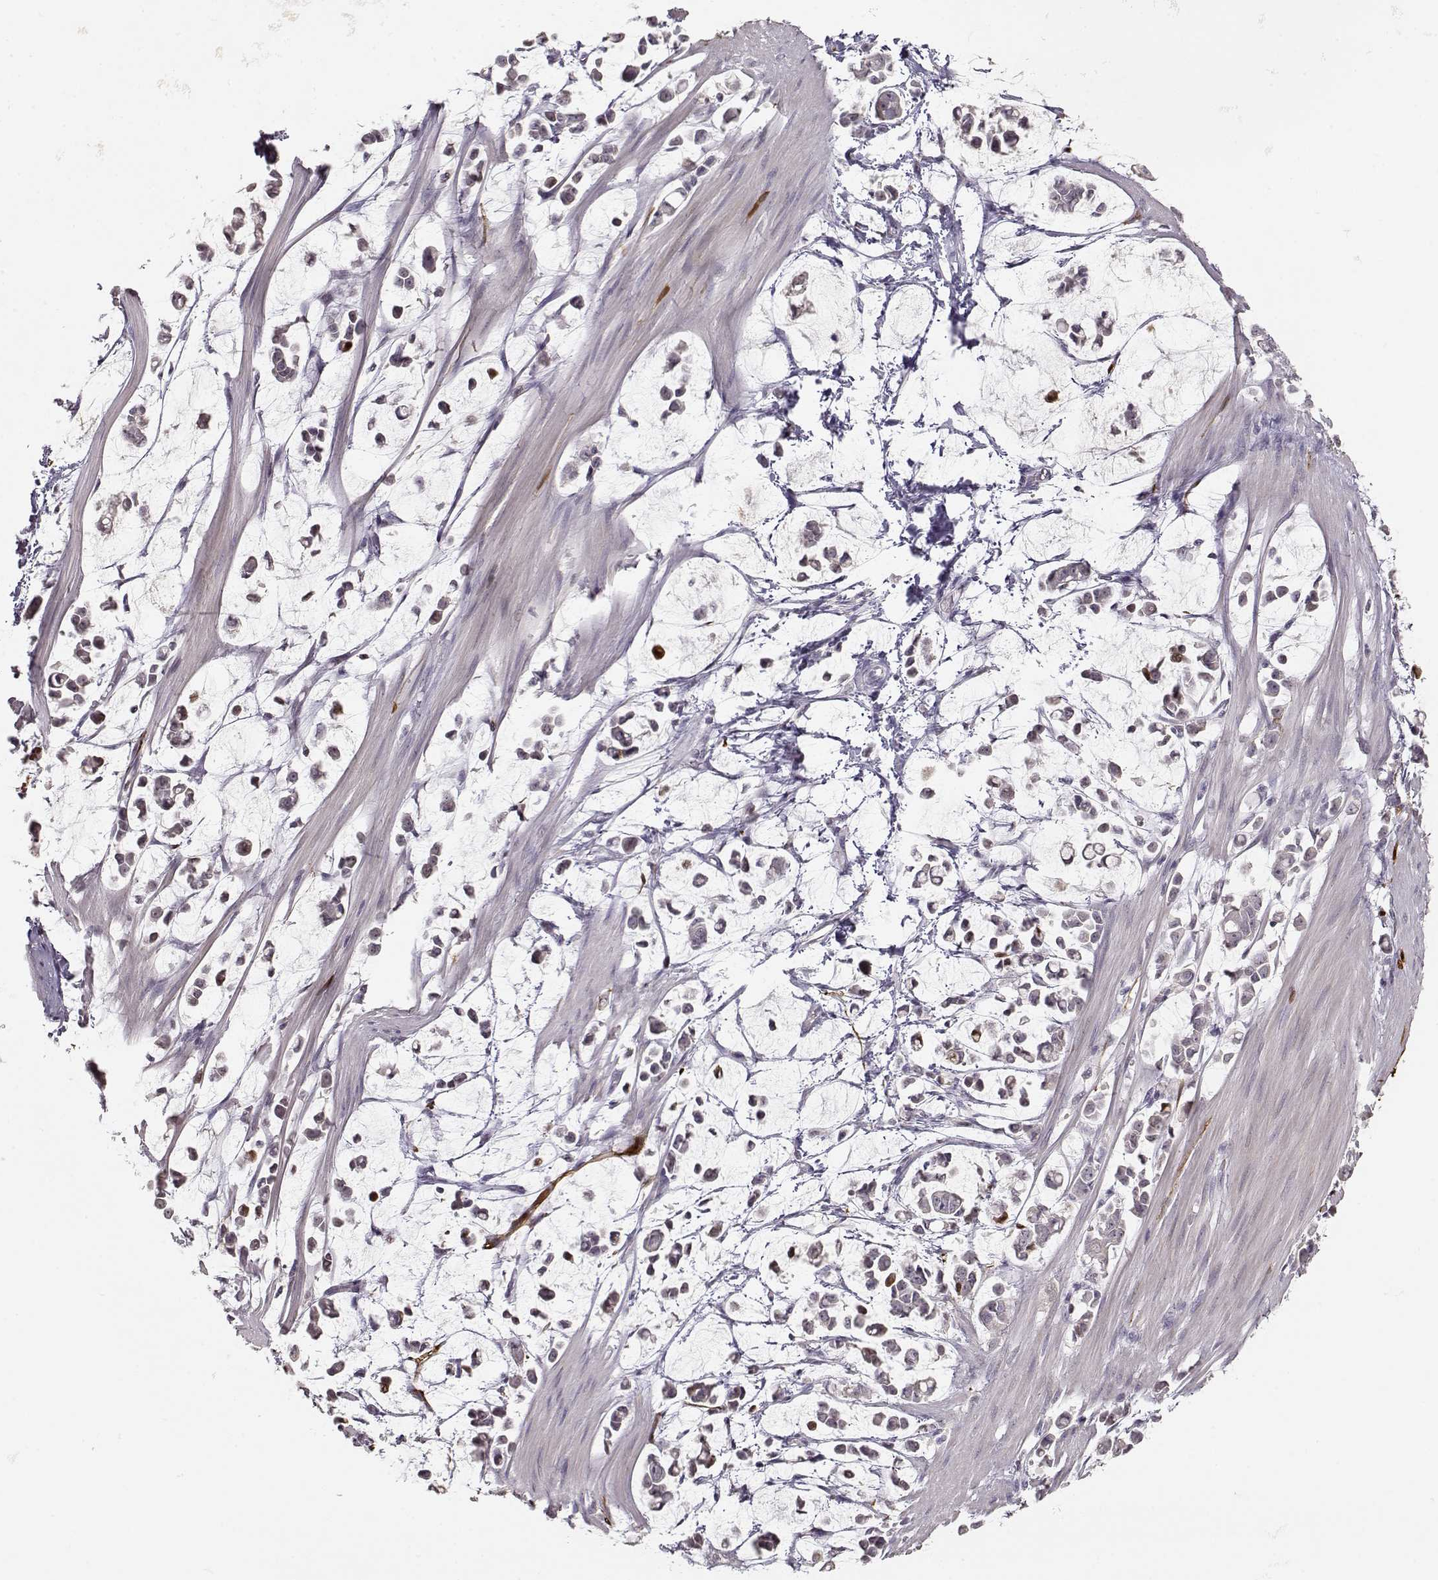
{"staining": {"intensity": "negative", "quantity": "none", "location": "none"}, "tissue": "stomach cancer", "cell_type": "Tumor cells", "image_type": "cancer", "snomed": [{"axis": "morphology", "description": "Adenocarcinoma, NOS"}, {"axis": "topography", "description": "Stomach"}], "caption": "There is no significant expression in tumor cells of stomach cancer.", "gene": "S100B", "patient": {"sex": "male", "age": 82}}